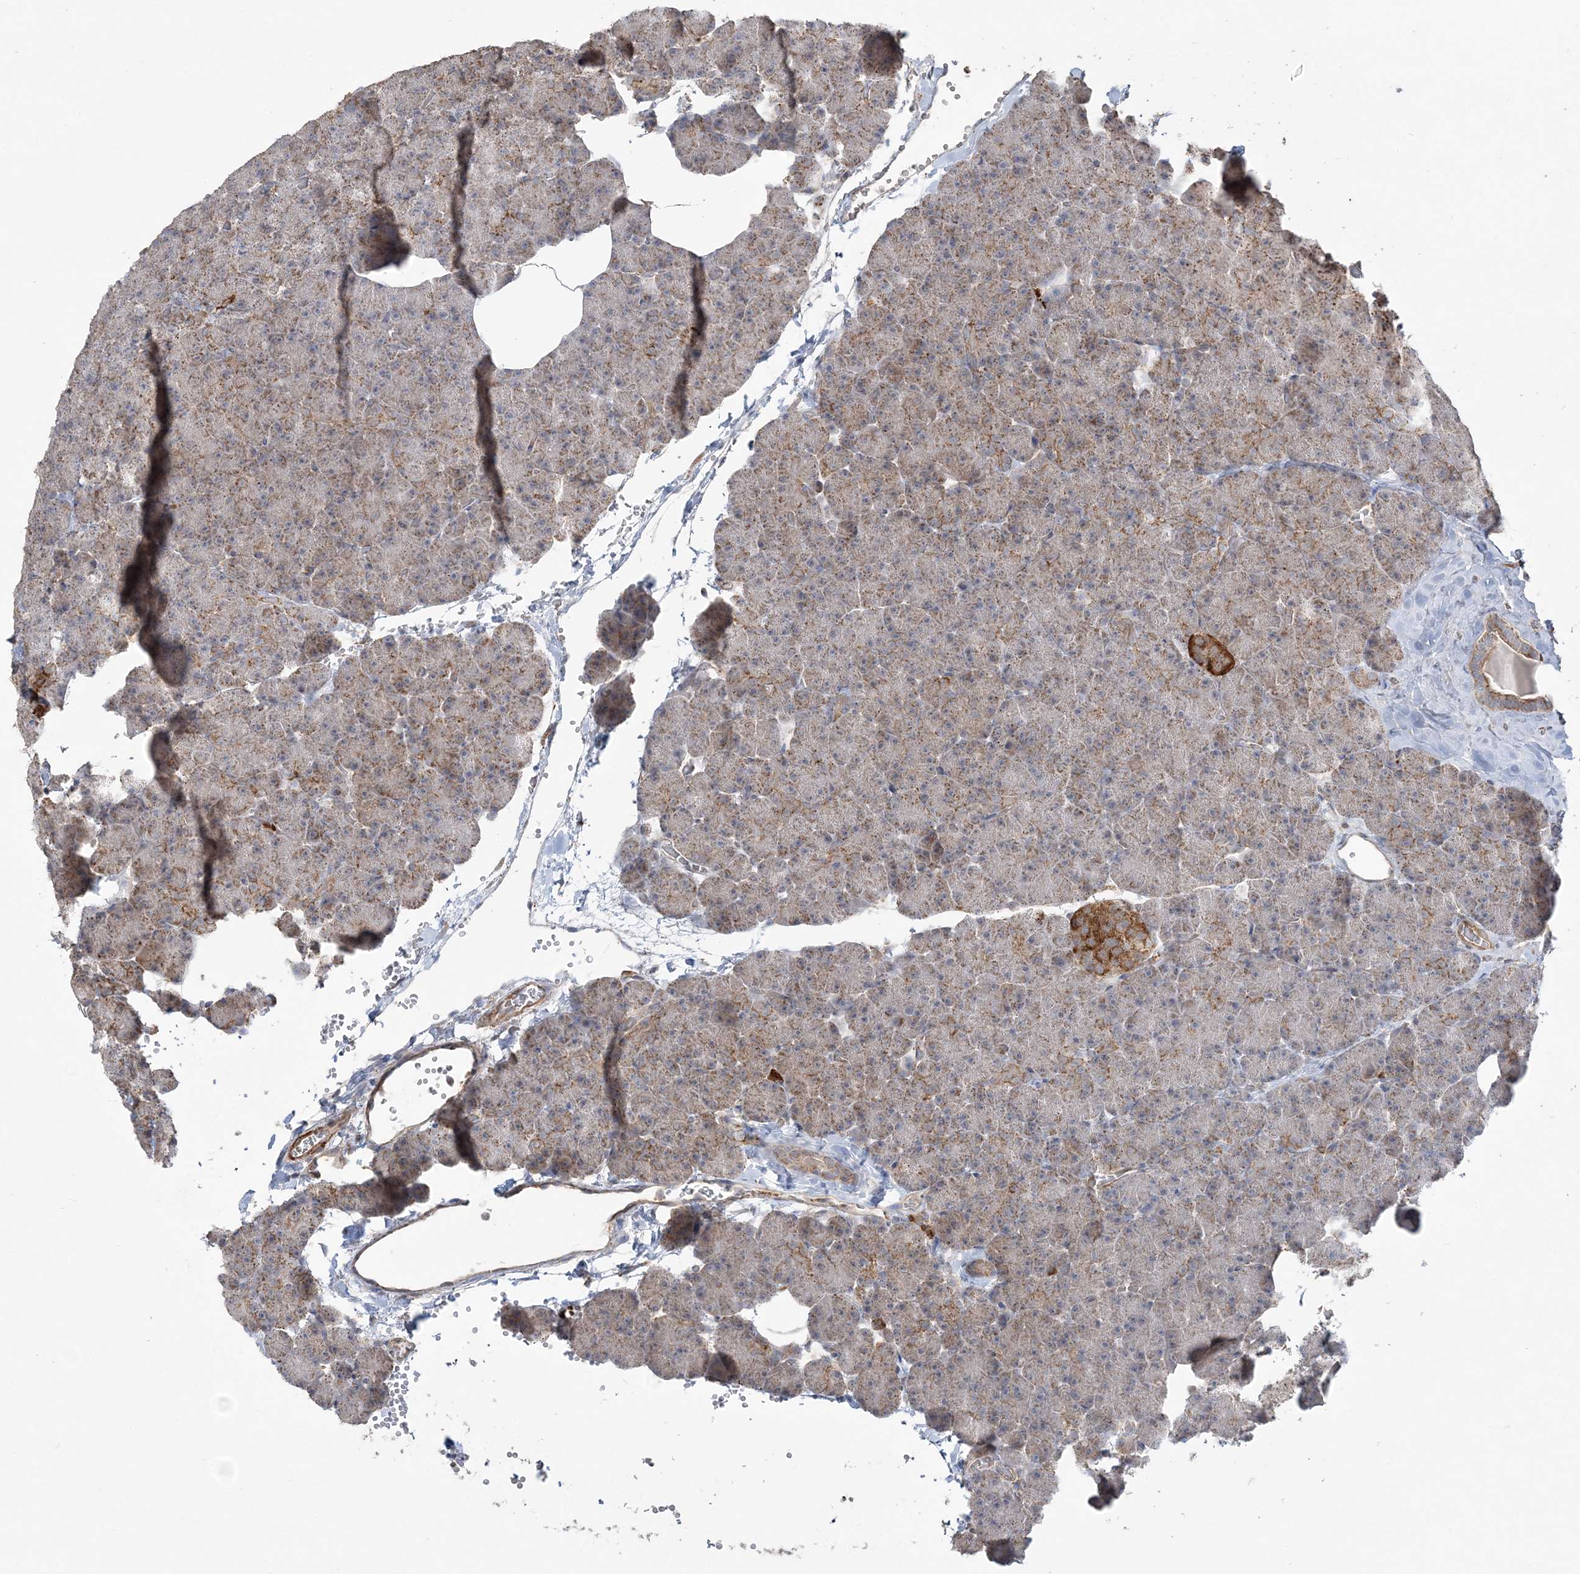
{"staining": {"intensity": "moderate", "quantity": ">75%", "location": "cytoplasmic/membranous"}, "tissue": "pancreas", "cell_type": "Exocrine glandular cells", "image_type": "normal", "snomed": [{"axis": "morphology", "description": "Normal tissue, NOS"}, {"axis": "morphology", "description": "Carcinoid, malignant, NOS"}, {"axis": "topography", "description": "Pancreas"}], "caption": "Protein expression analysis of unremarkable pancreas reveals moderate cytoplasmic/membranous positivity in approximately >75% of exocrine glandular cells. Ihc stains the protein of interest in brown and the nuclei are stained blue.", "gene": "SCLT1", "patient": {"sex": "female", "age": 35}}